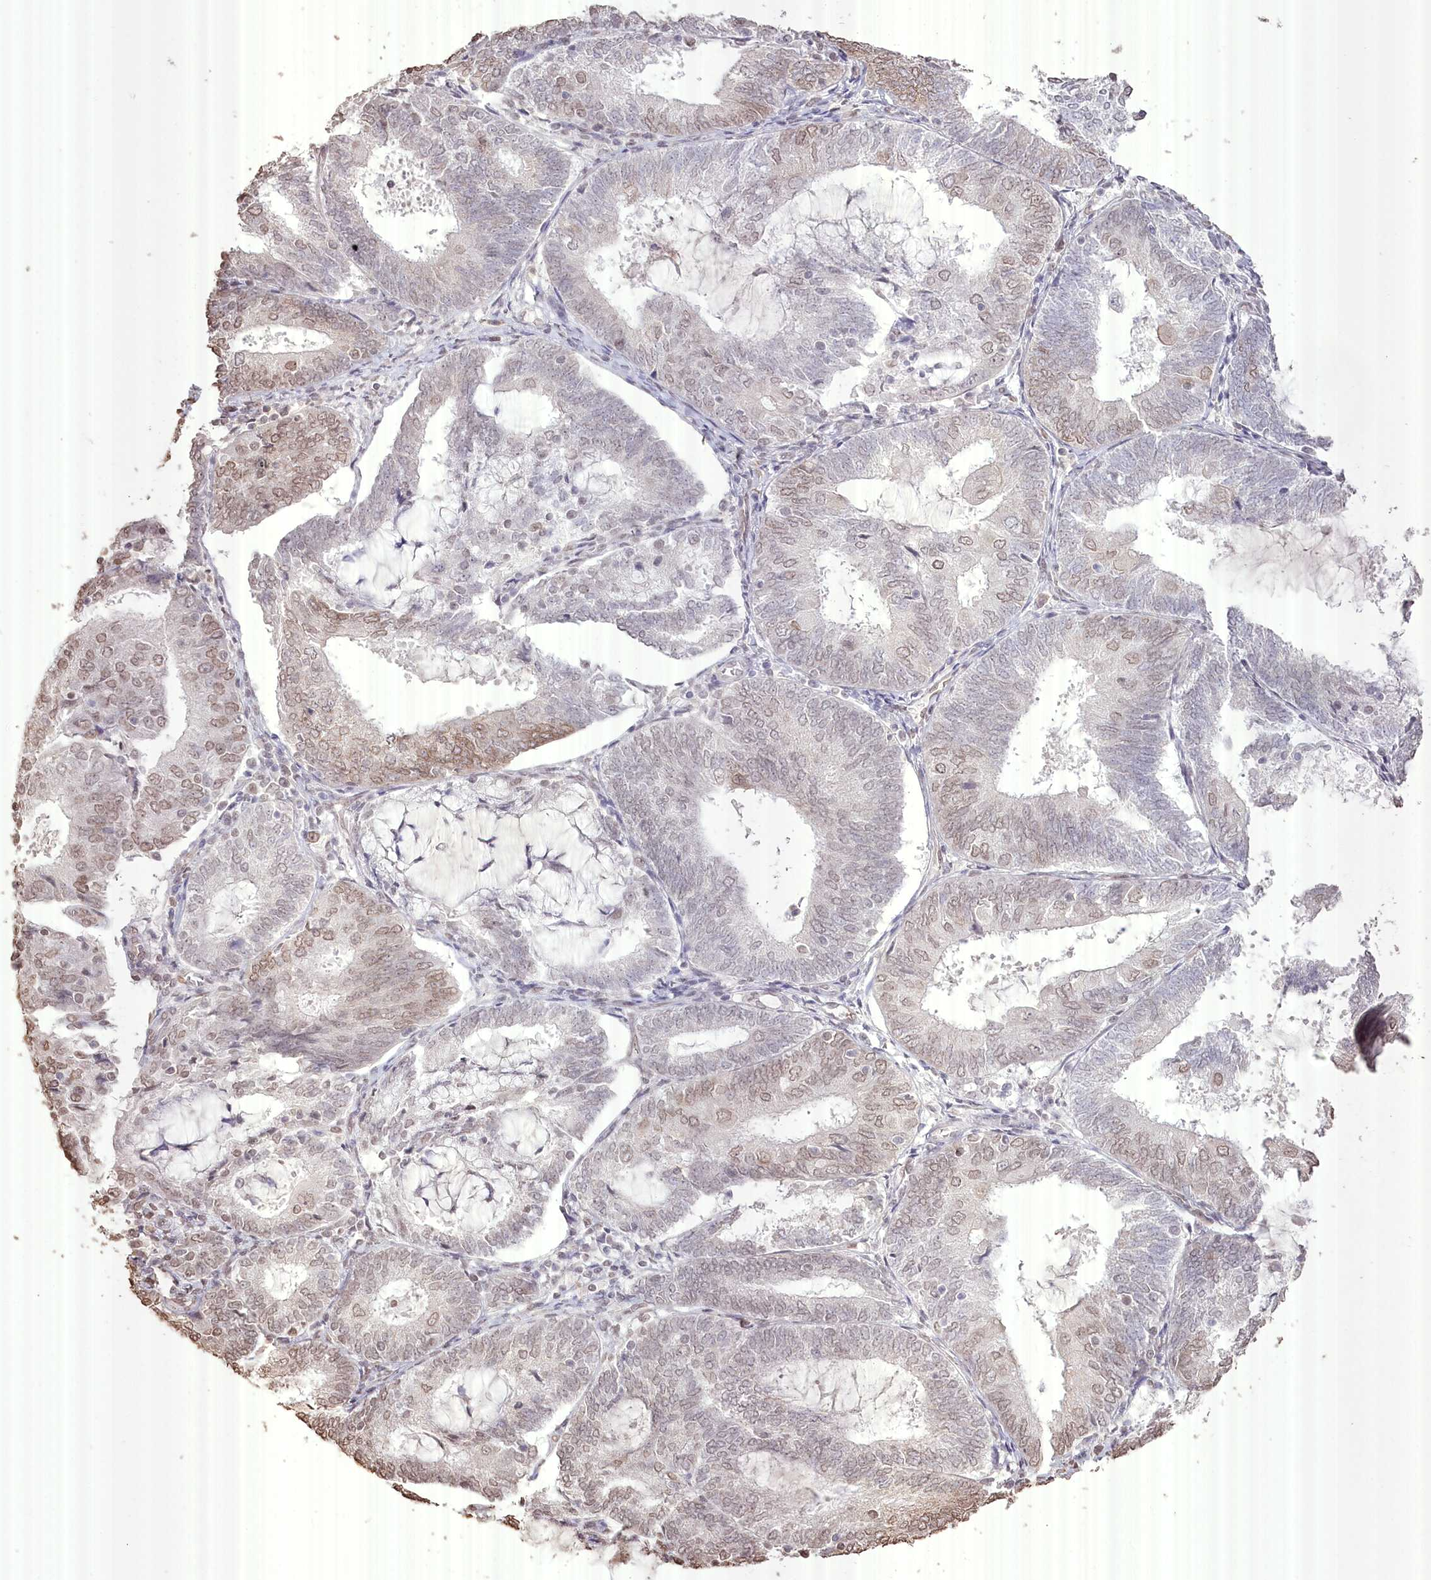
{"staining": {"intensity": "moderate", "quantity": "<25%", "location": "nuclear"}, "tissue": "endometrial cancer", "cell_type": "Tumor cells", "image_type": "cancer", "snomed": [{"axis": "morphology", "description": "Adenocarcinoma, NOS"}, {"axis": "topography", "description": "Endometrium"}], "caption": "Protein staining of endometrial adenocarcinoma tissue reveals moderate nuclear staining in approximately <25% of tumor cells.", "gene": "SLC39A10", "patient": {"sex": "female", "age": 81}}